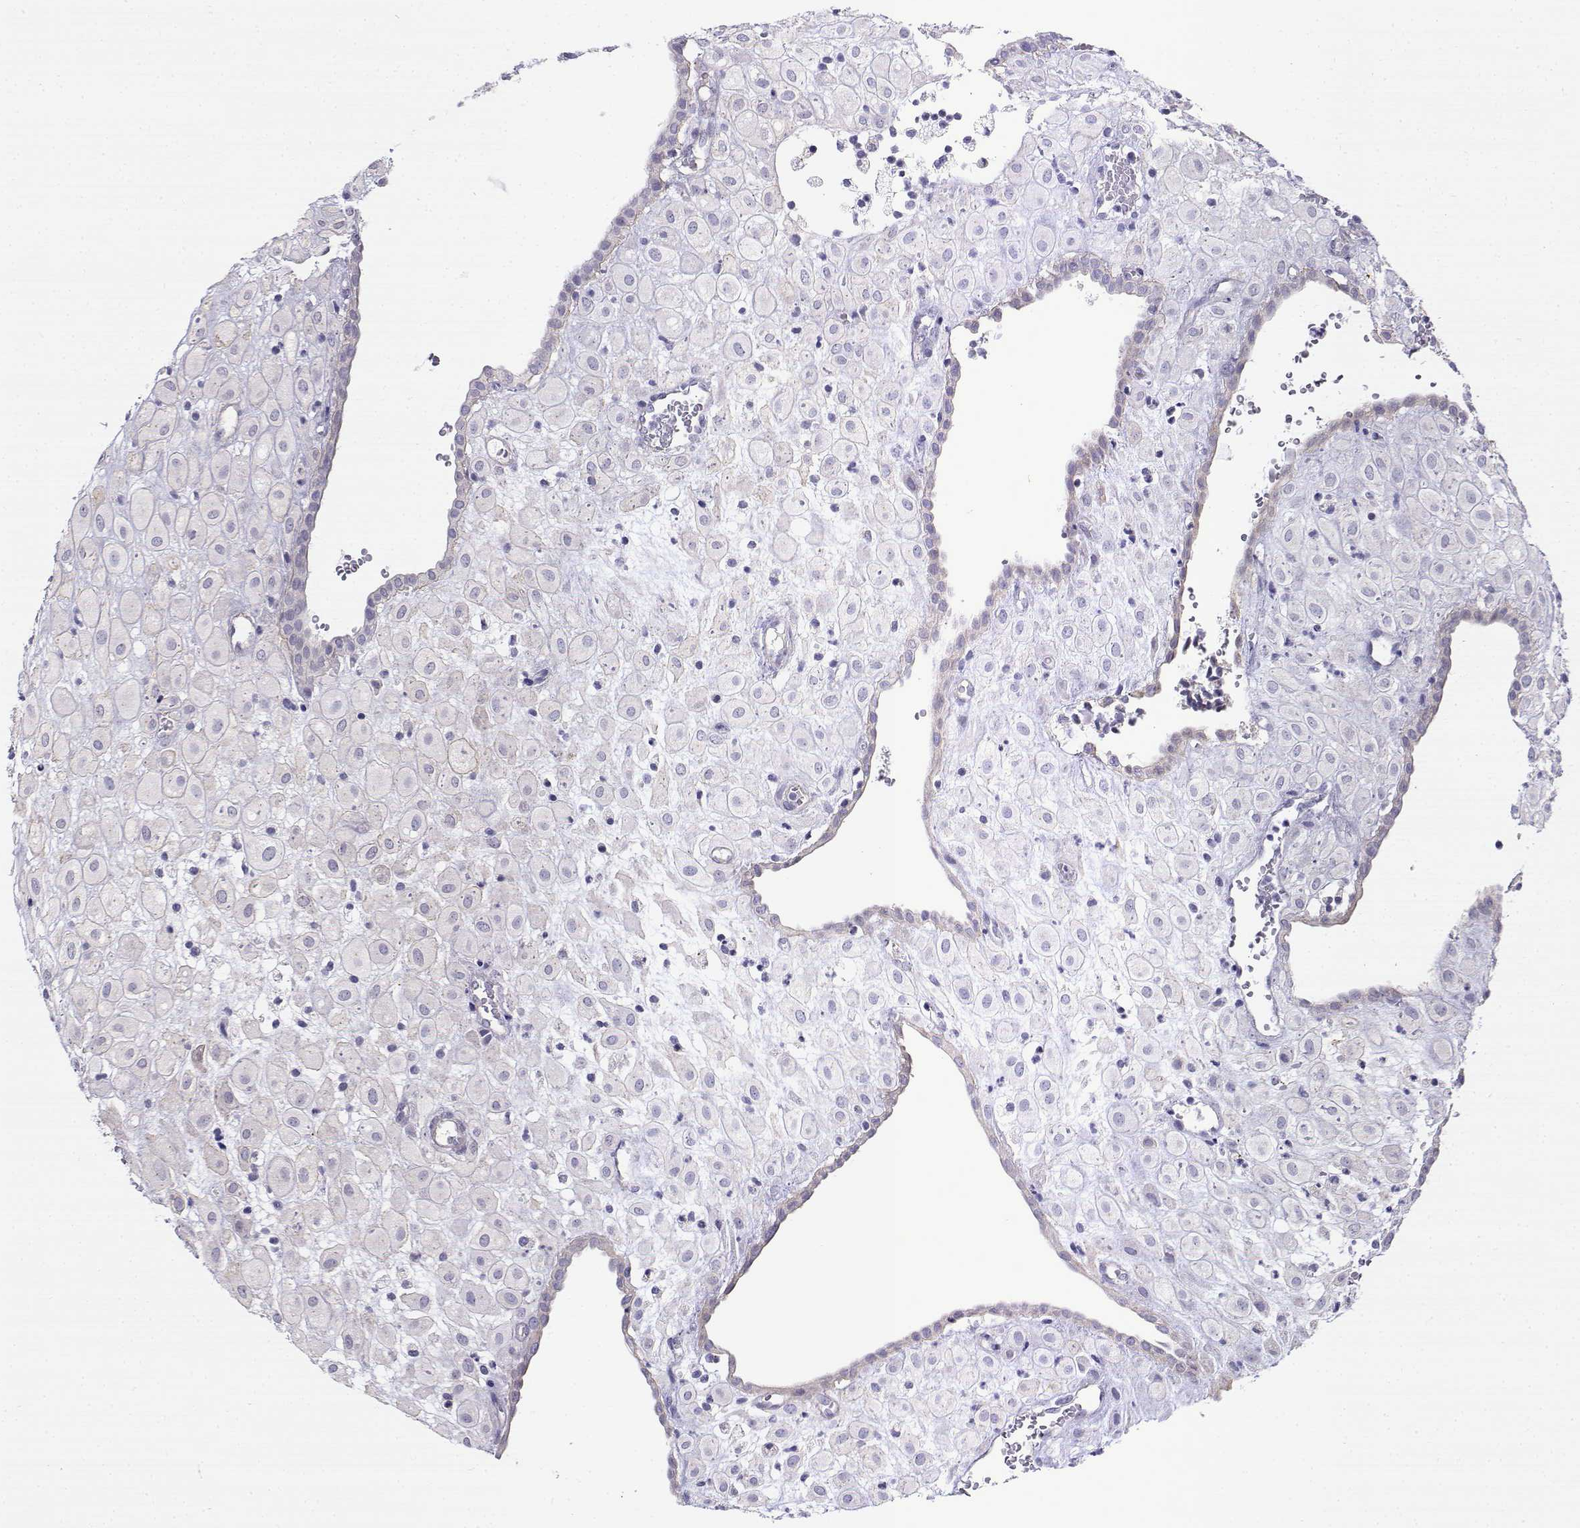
{"staining": {"intensity": "negative", "quantity": "none", "location": "none"}, "tissue": "placenta", "cell_type": "Decidual cells", "image_type": "normal", "snomed": [{"axis": "morphology", "description": "Normal tissue, NOS"}, {"axis": "topography", "description": "Placenta"}], "caption": "The histopathology image exhibits no significant expression in decidual cells of placenta.", "gene": "NOS1AP", "patient": {"sex": "female", "age": 24}}